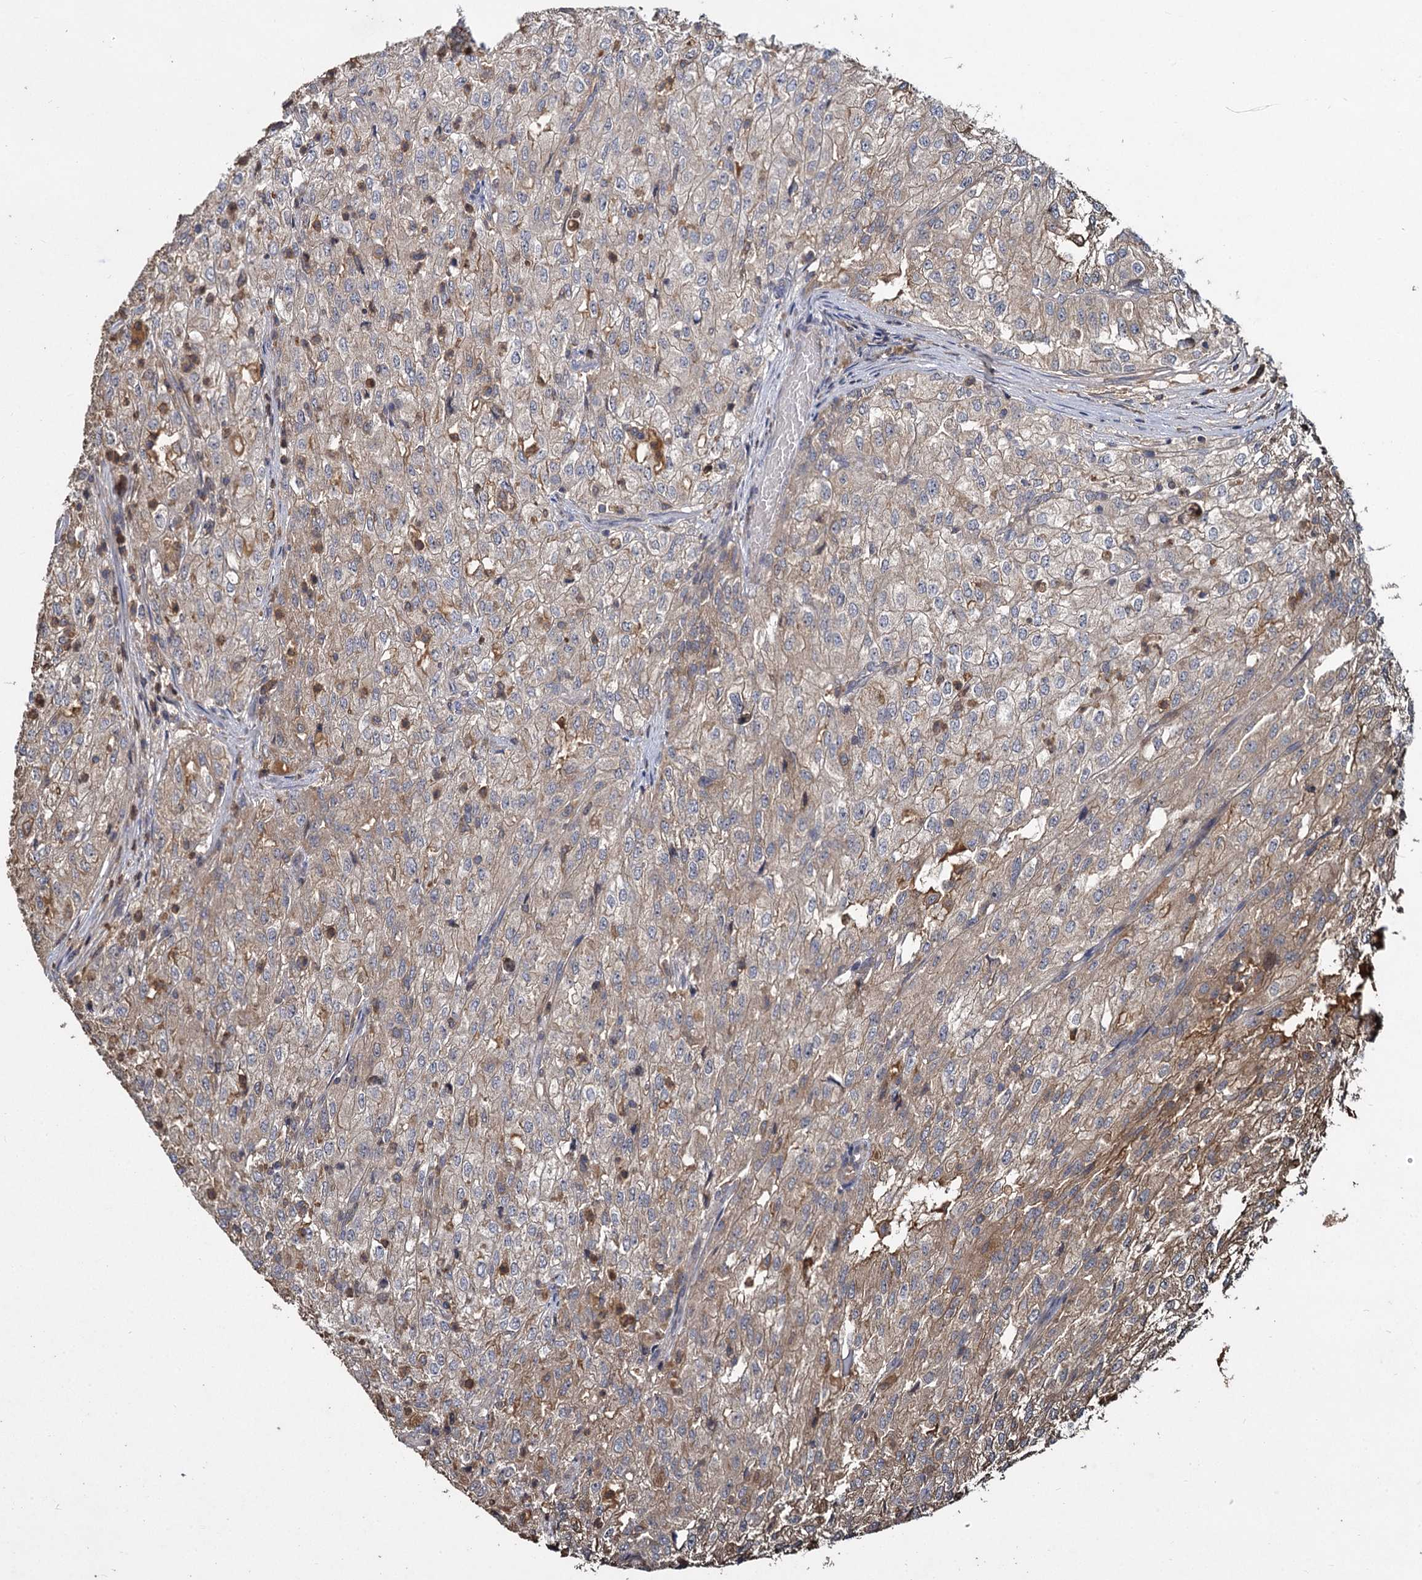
{"staining": {"intensity": "moderate", "quantity": "<25%", "location": "cytoplasmic/membranous"}, "tissue": "renal cancer", "cell_type": "Tumor cells", "image_type": "cancer", "snomed": [{"axis": "morphology", "description": "Adenocarcinoma, NOS"}, {"axis": "topography", "description": "Kidney"}], "caption": "A low amount of moderate cytoplasmic/membranous expression is seen in about <25% of tumor cells in renal adenocarcinoma tissue.", "gene": "GCLC", "patient": {"sex": "female", "age": 54}}